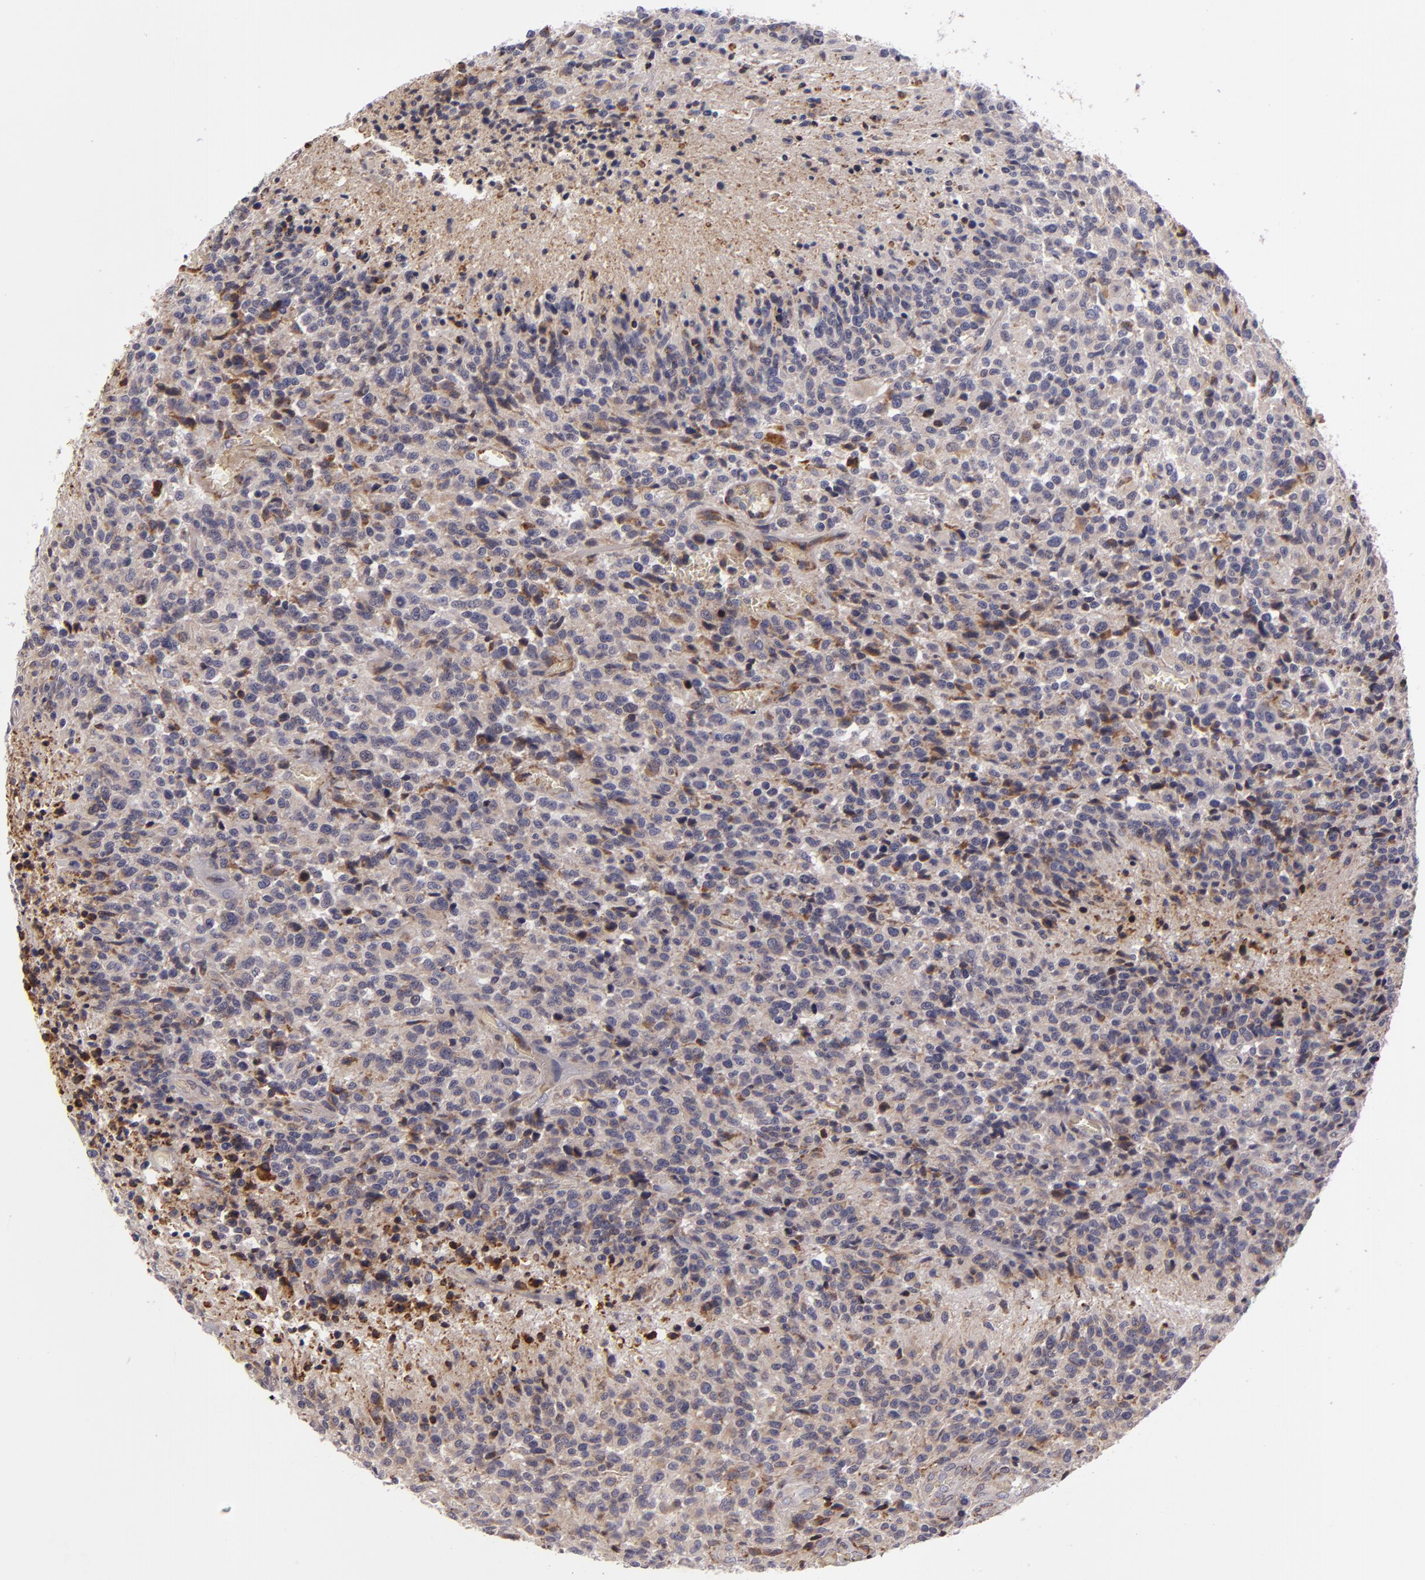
{"staining": {"intensity": "weak", "quantity": ">75%", "location": "cytoplasmic/membranous"}, "tissue": "glioma", "cell_type": "Tumor cells", "image_type": "cancer", "snomed": [{"axis": "morphology", "description": "Glioma, malignant, High grade"}, {"axis": "topography", "description": "Brain"}], "caption": "Malignant glioma (high-grade) was stained to show a protein in brown. There is low levels of weak cytoplasmic/membranous positivity in about >75% of tumor cells.", "gene": "CFB", "patient": {"sex": "male", "age": 36}}